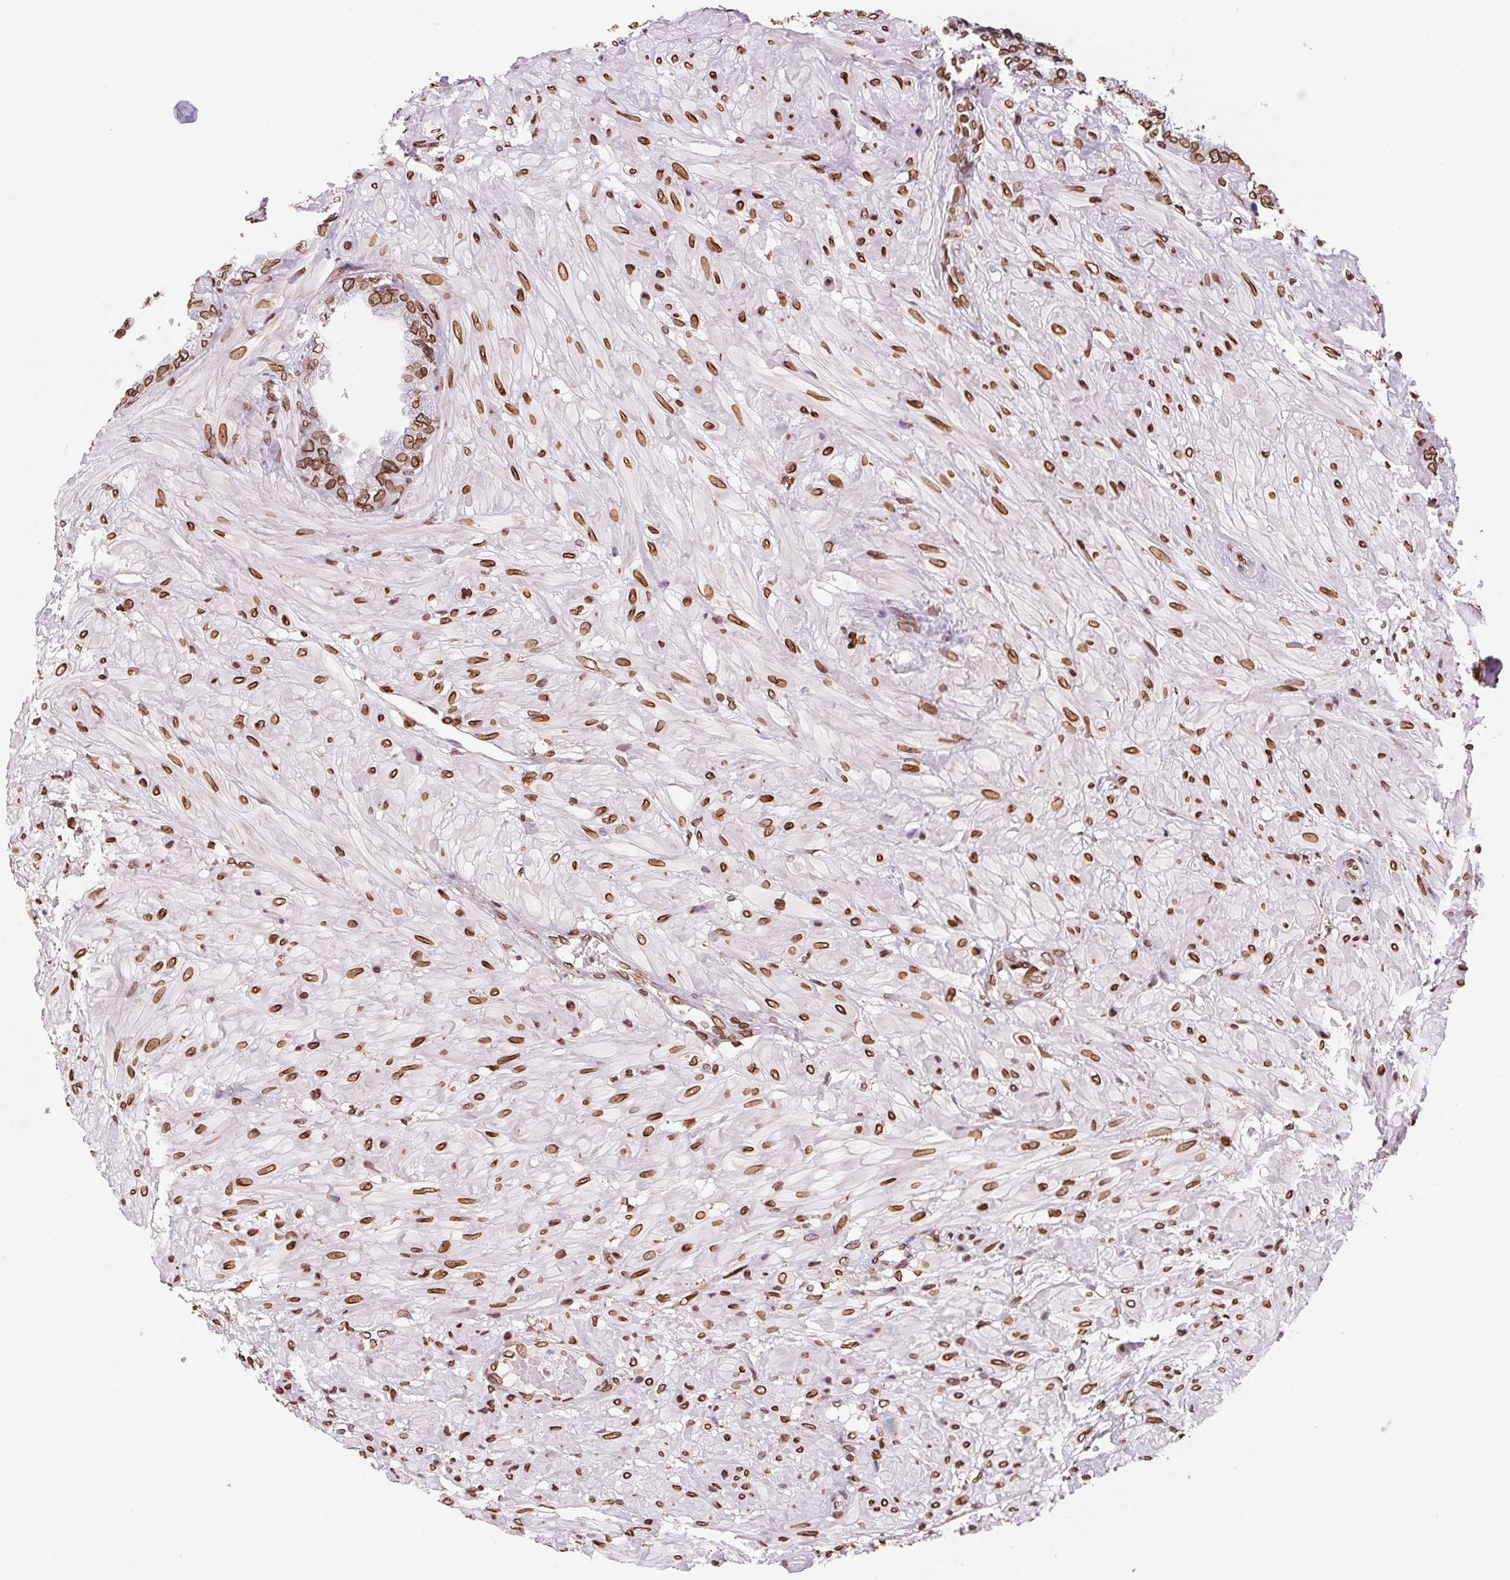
{"staining": {"intensity": "strong", "quantity": ">75%", "location": "cytoplasmic/membranous,nuclear"}, "tissue": "seminal vesicle", "cell_type": "Glandular cells", "image_type": "normal", "snomed": [{"axis": "morphology", "description": "Normal tissue, NOS"}, {"axis": "topography", "description": "Seminal veicle"}], "caption": "Unremarkable seminal vesicle shows strong cytoplasmic/membranous,nuclear staining in approximately >75% of glandular cells, visualized by immunohistochemistry.", "gene": "LMNB2", "patient": {"sex": "male", "age": 55}}